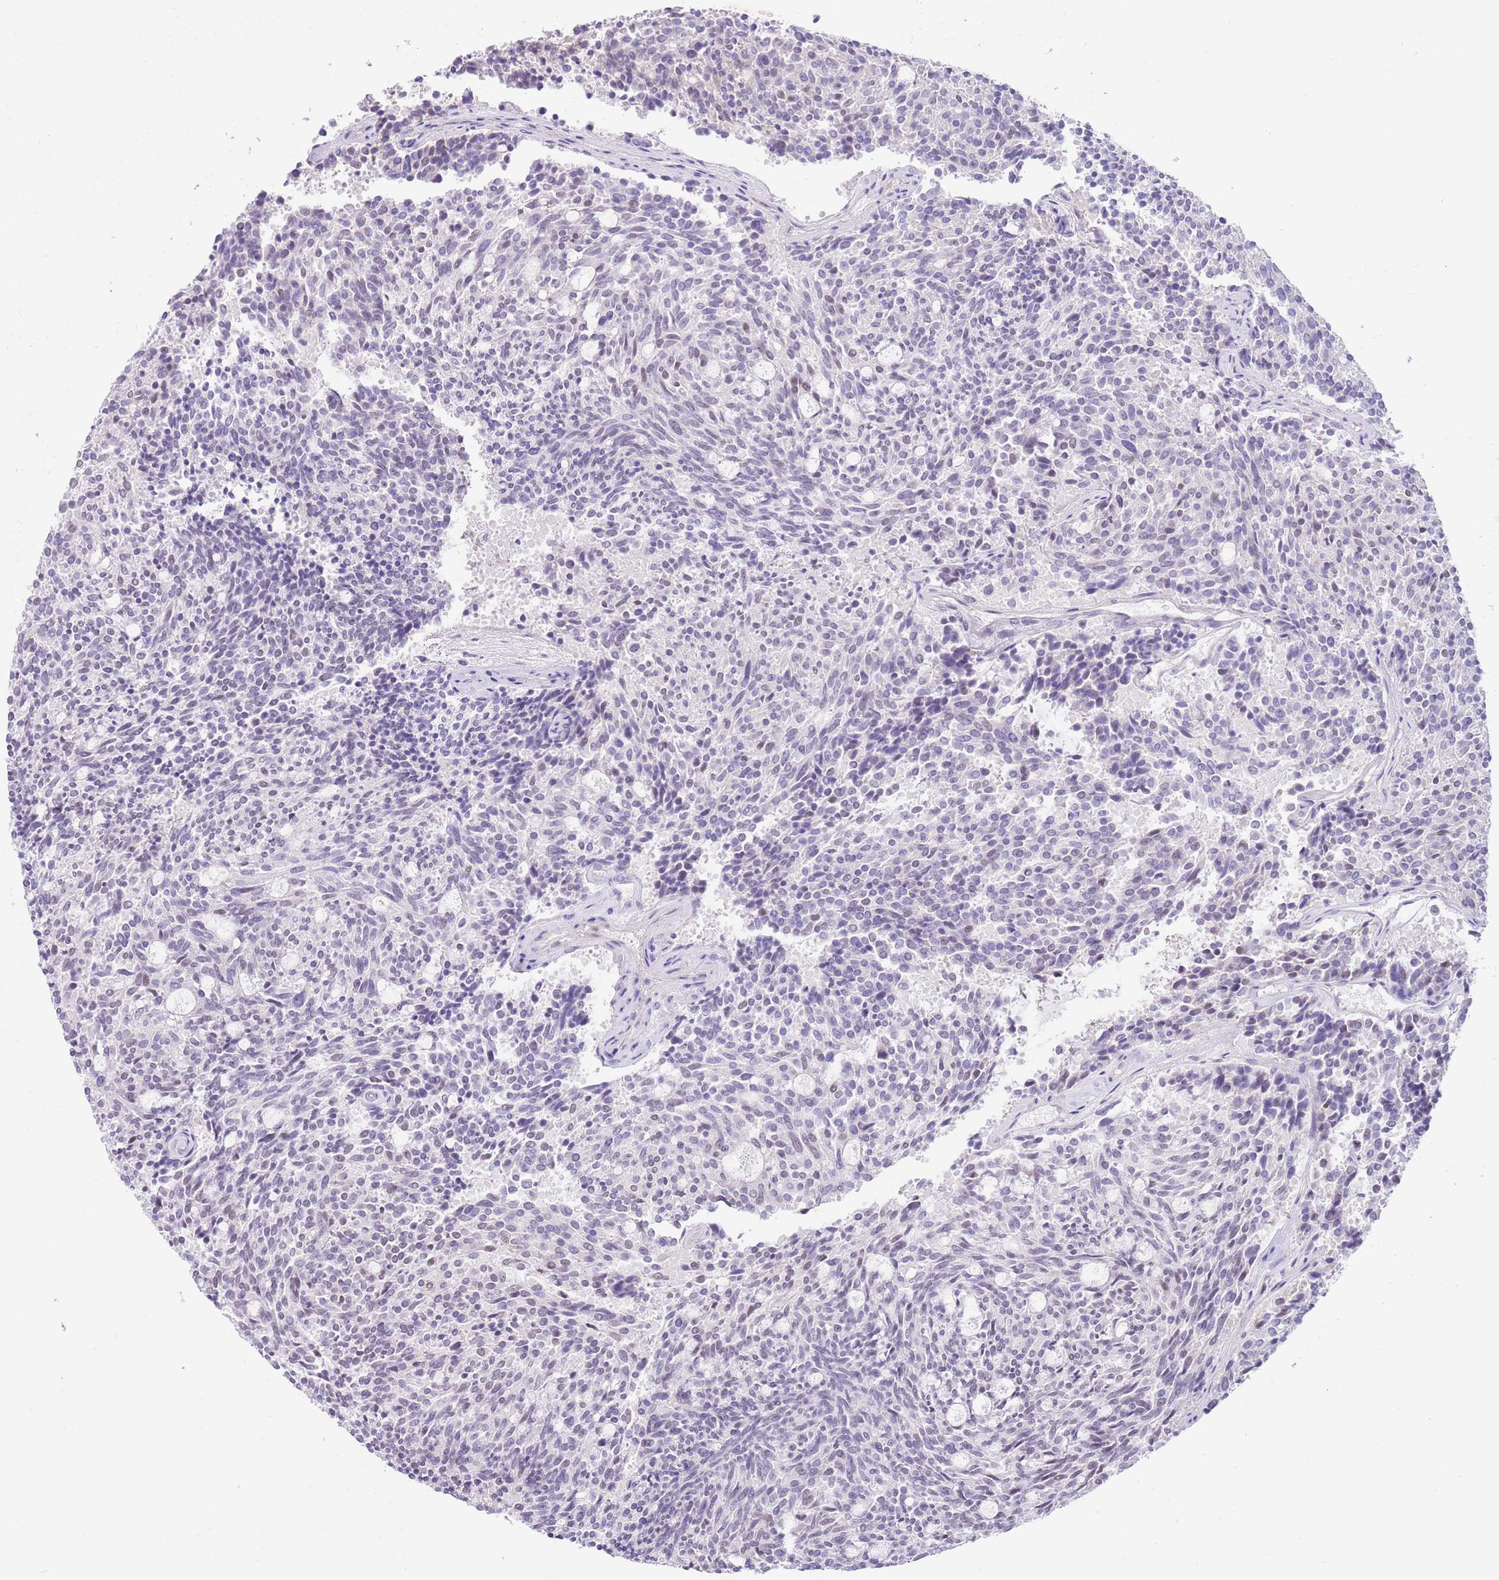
{"staining": {"intensity": "negative", "quantity": "none", "location": "none"}, "tissue": "carcinoid", "cell_type": "Tumor cells", "image_type": "cancer", "snomed": [{"axis": "morphology", "description": "Carcinoid, malignant, NOS"}, {"axis": "topography", "description": "Pancreas"}], "caption": "Immunohistochemistry histopathology image of neoplastic tissue: carcinoid stained with DAB (3,3'-diaminobenzidine) exhibits no significant protein positivity in tumor cells. (Immunohistochemistry (ihc), brightfield microscopy, high magnification).", "gene": "PPP1R17", "patient": {"sex": "female", "age": 54}}